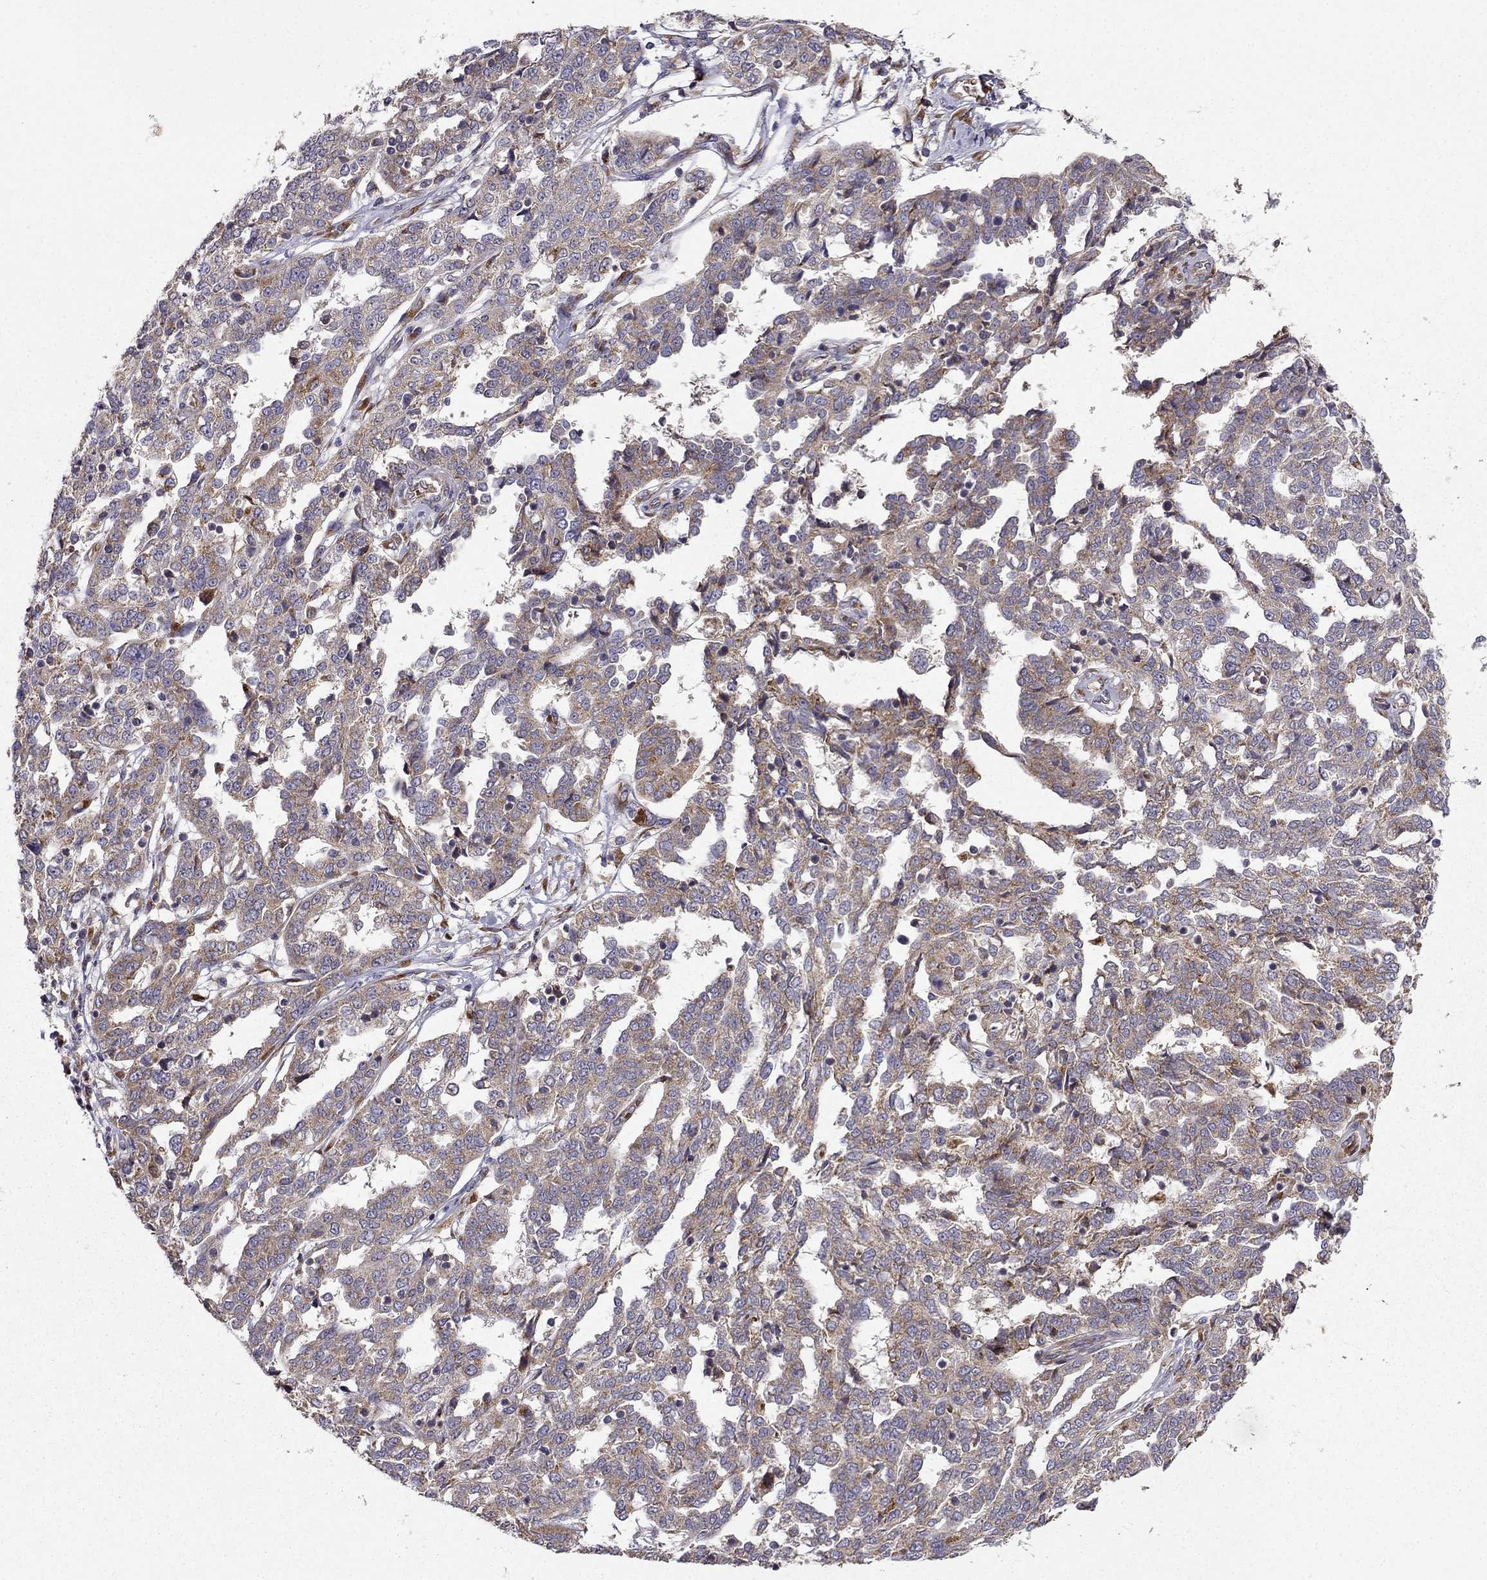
{"staining": {"intensity": "moderate", "quantity": ">75%", "location": "cytoplasmic/membranous"}, "tissue": "ovarian cancer", "cell_type": "Tumor cells", "image_type": "cancer", "snomed": [{"axis": "morphology", "description": "Cystadenocarcinoma, serous, NOS"}, {"axis": "topography", "description": "Ovary"}], "caption": "Immunohistochemistry micrograph of ovarian cancer stained for a protein (brown), which demonstrates medium levels of moderate cytoplasmic/membranous positivity in about >75% of tumor cells.", "gene": "B4GALT7", "patient": {"sex": "female", "age": 67}}